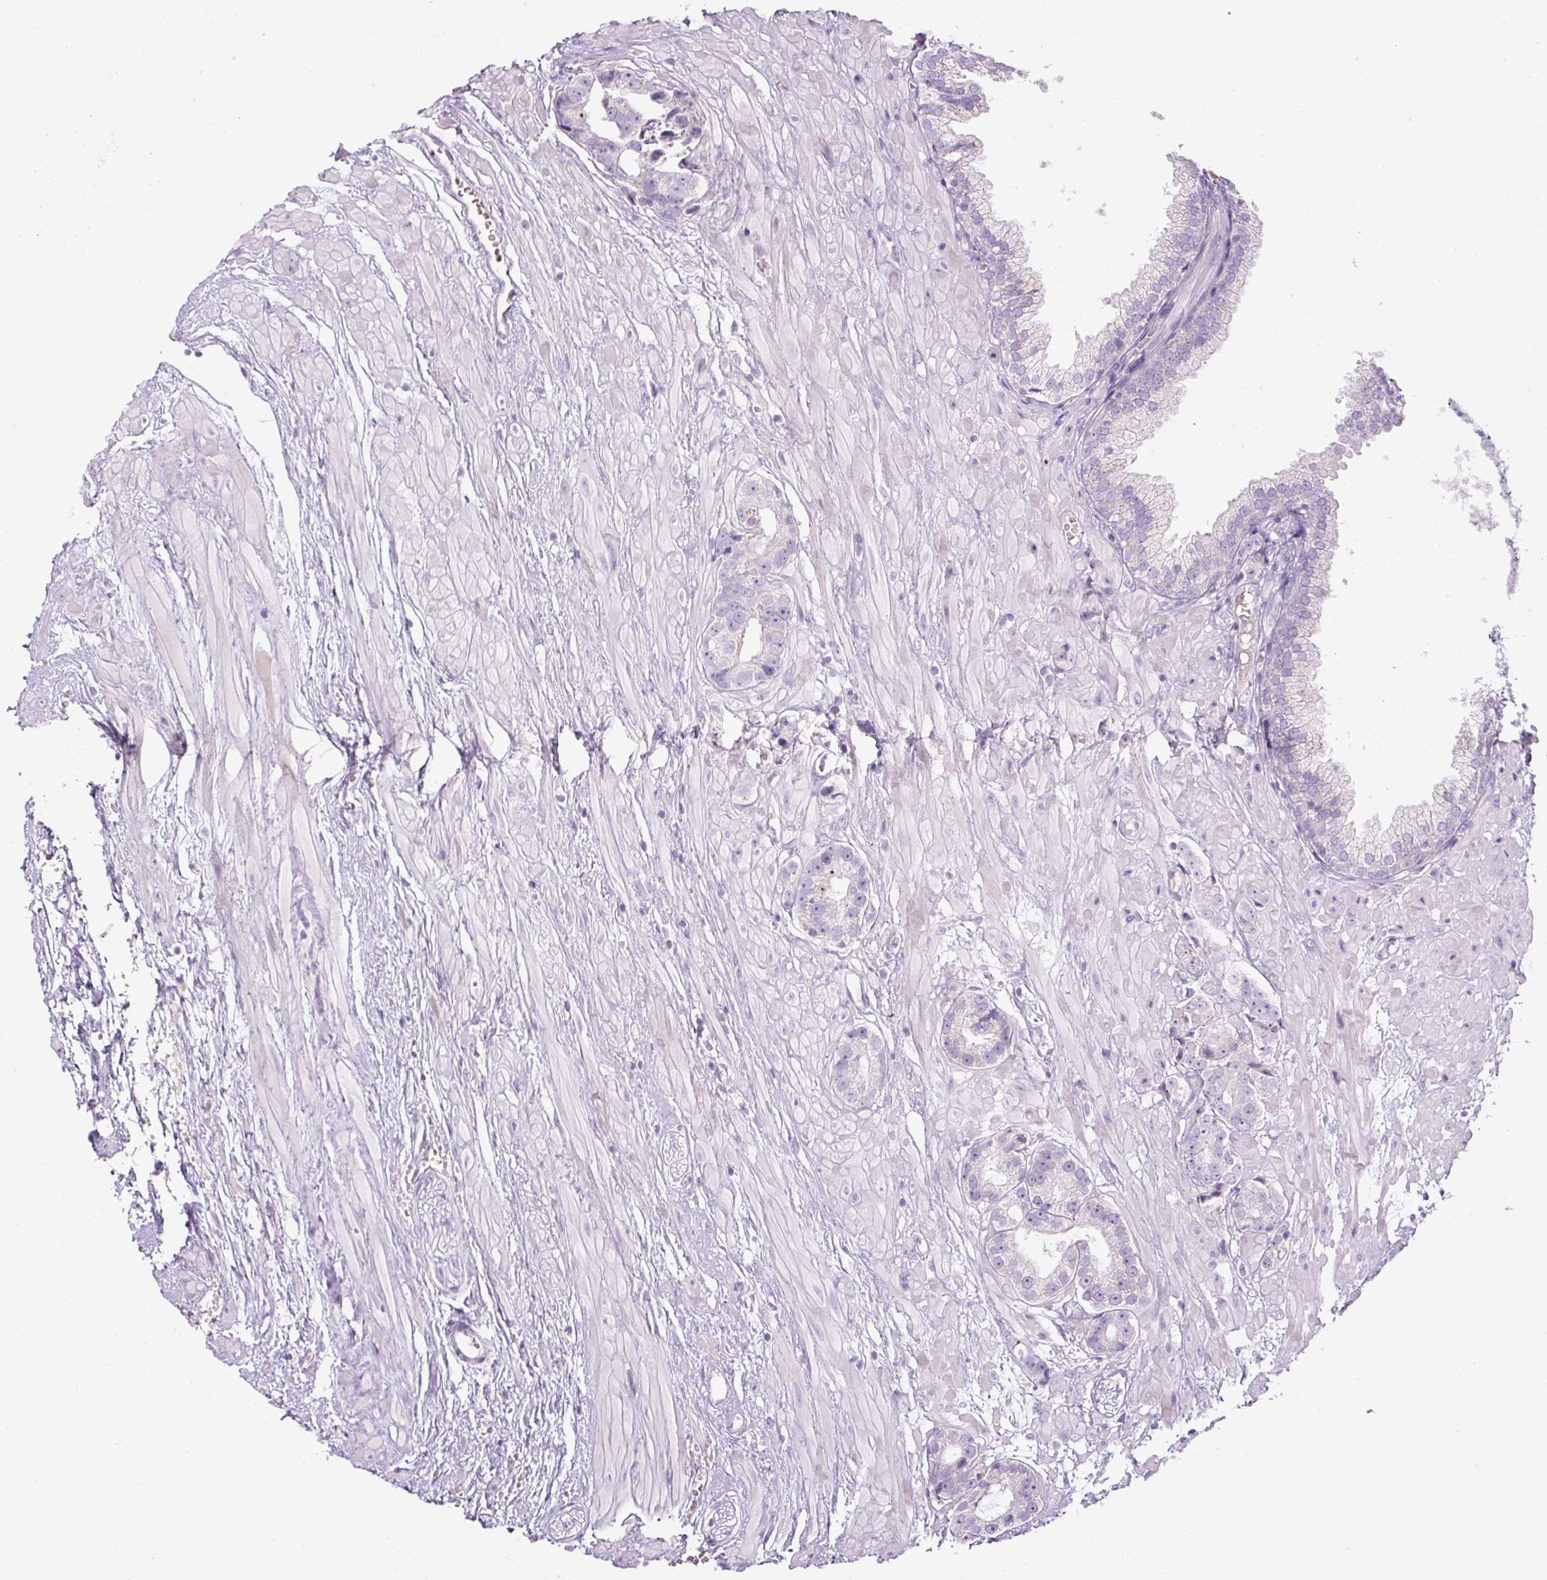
{"staining": {"intensity": "negative", "quantity": "none", "location": "none"}, "tissue": "prostate cancer", "cell_type": "Tumor cells", "image_type": "cancer", "snomed": [{"axis": "morphology", "description": "Adenocarcinoma, High grade"}, {"axis": "topography", "description": "Prostate"}], "caption": "An image of human prostate adenocarcinoma (high-grade) is negative for staining in tumor cells.", "gene": "FGFBP3", "patient": {"sex": "male", "age": 71}}